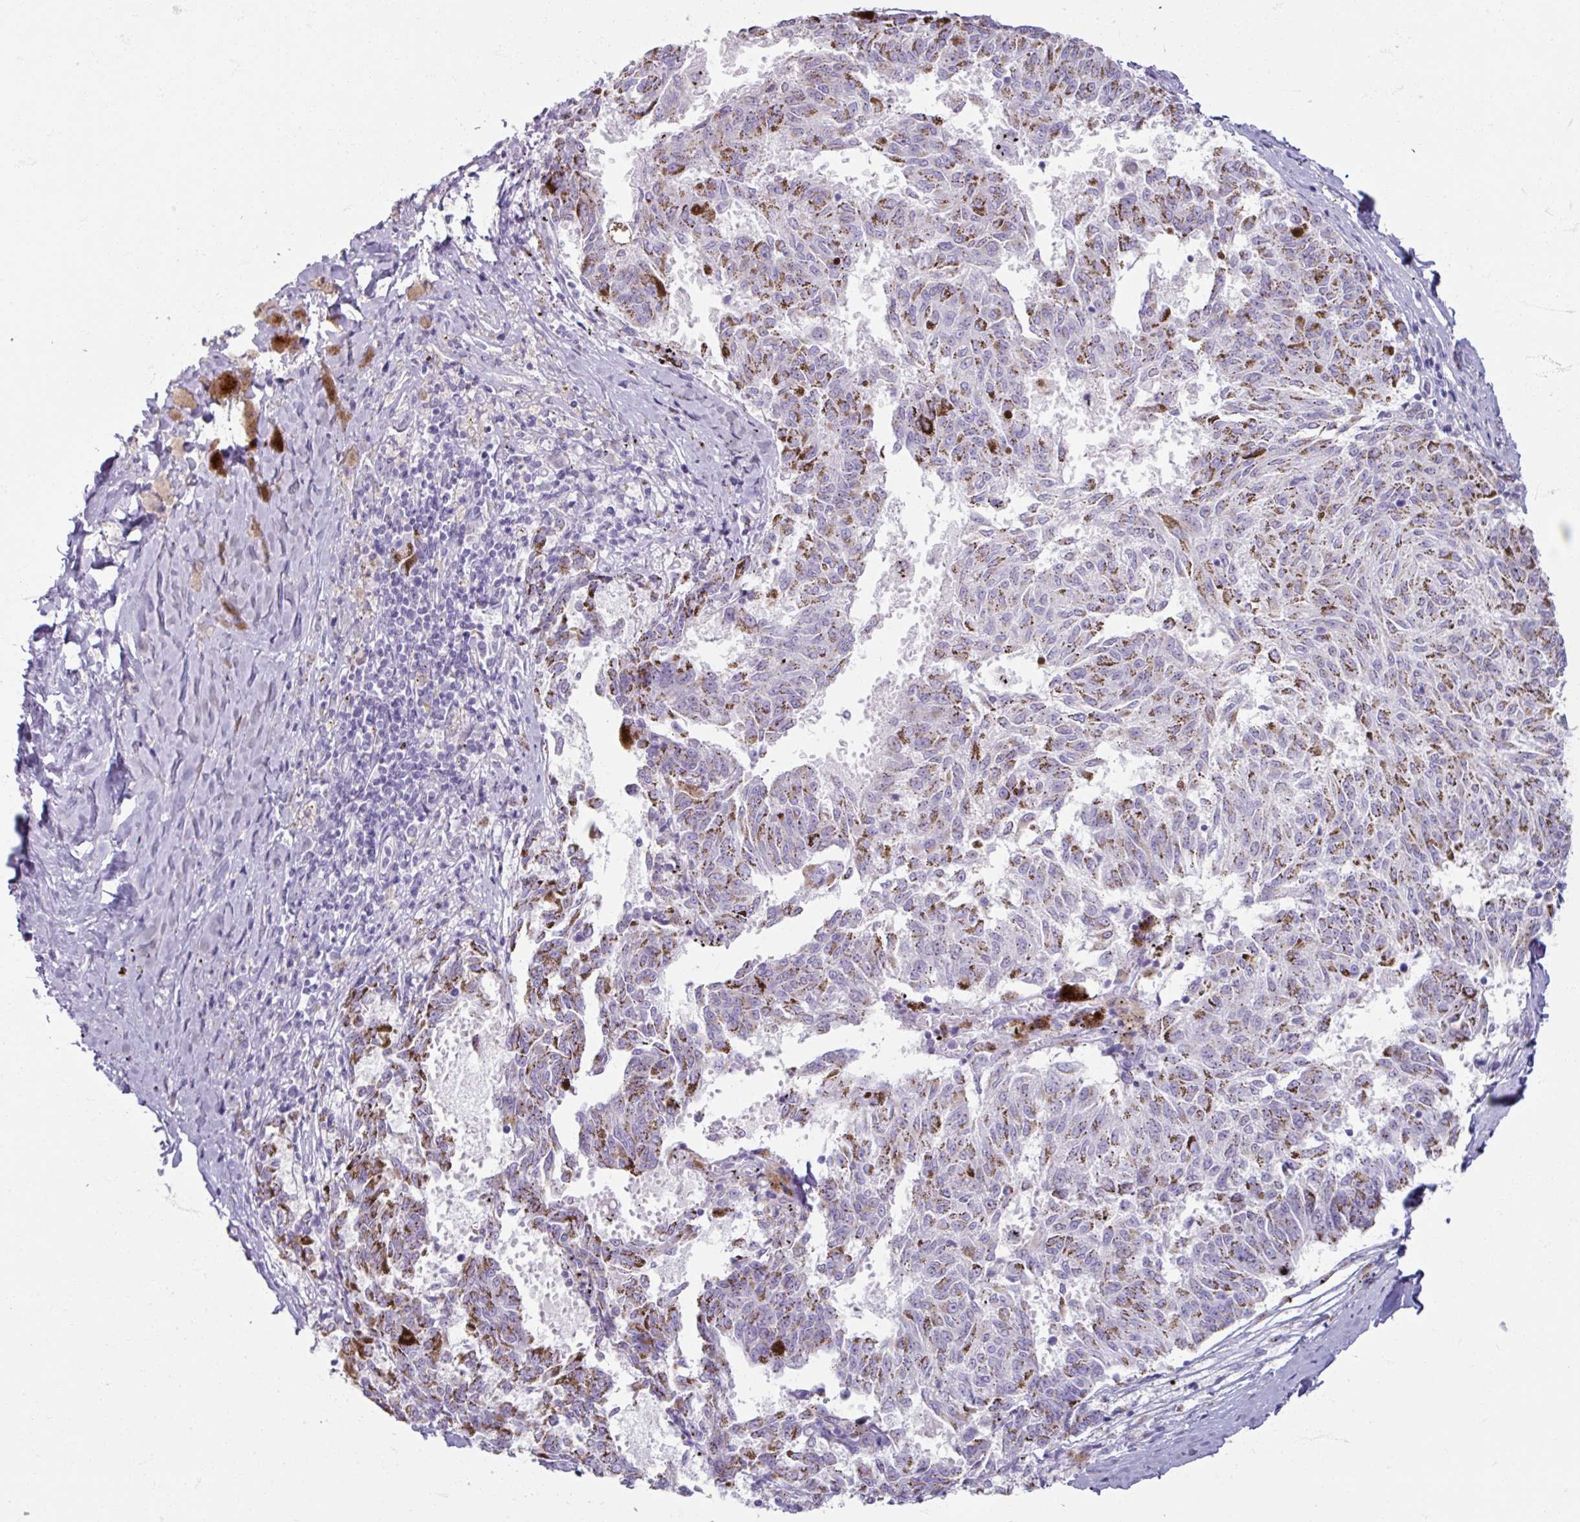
{"staining": {"intensity": "negative", "quantity": "none", "location": "none"}, "tissue": "melanoma", "cell_type": "Tumor cells", "image_type": "cancer", "snomed": [{"axis": "morphology", "description": "Malignant melanoma, NOS"}, {"axis": "topography", "description": "Skin"}], "caption": "Protein analysis of malignant melanoma shows no significant positivity in tumor cells.", "gene": "TG", "patient": {"sex": "female", "age": 72}}